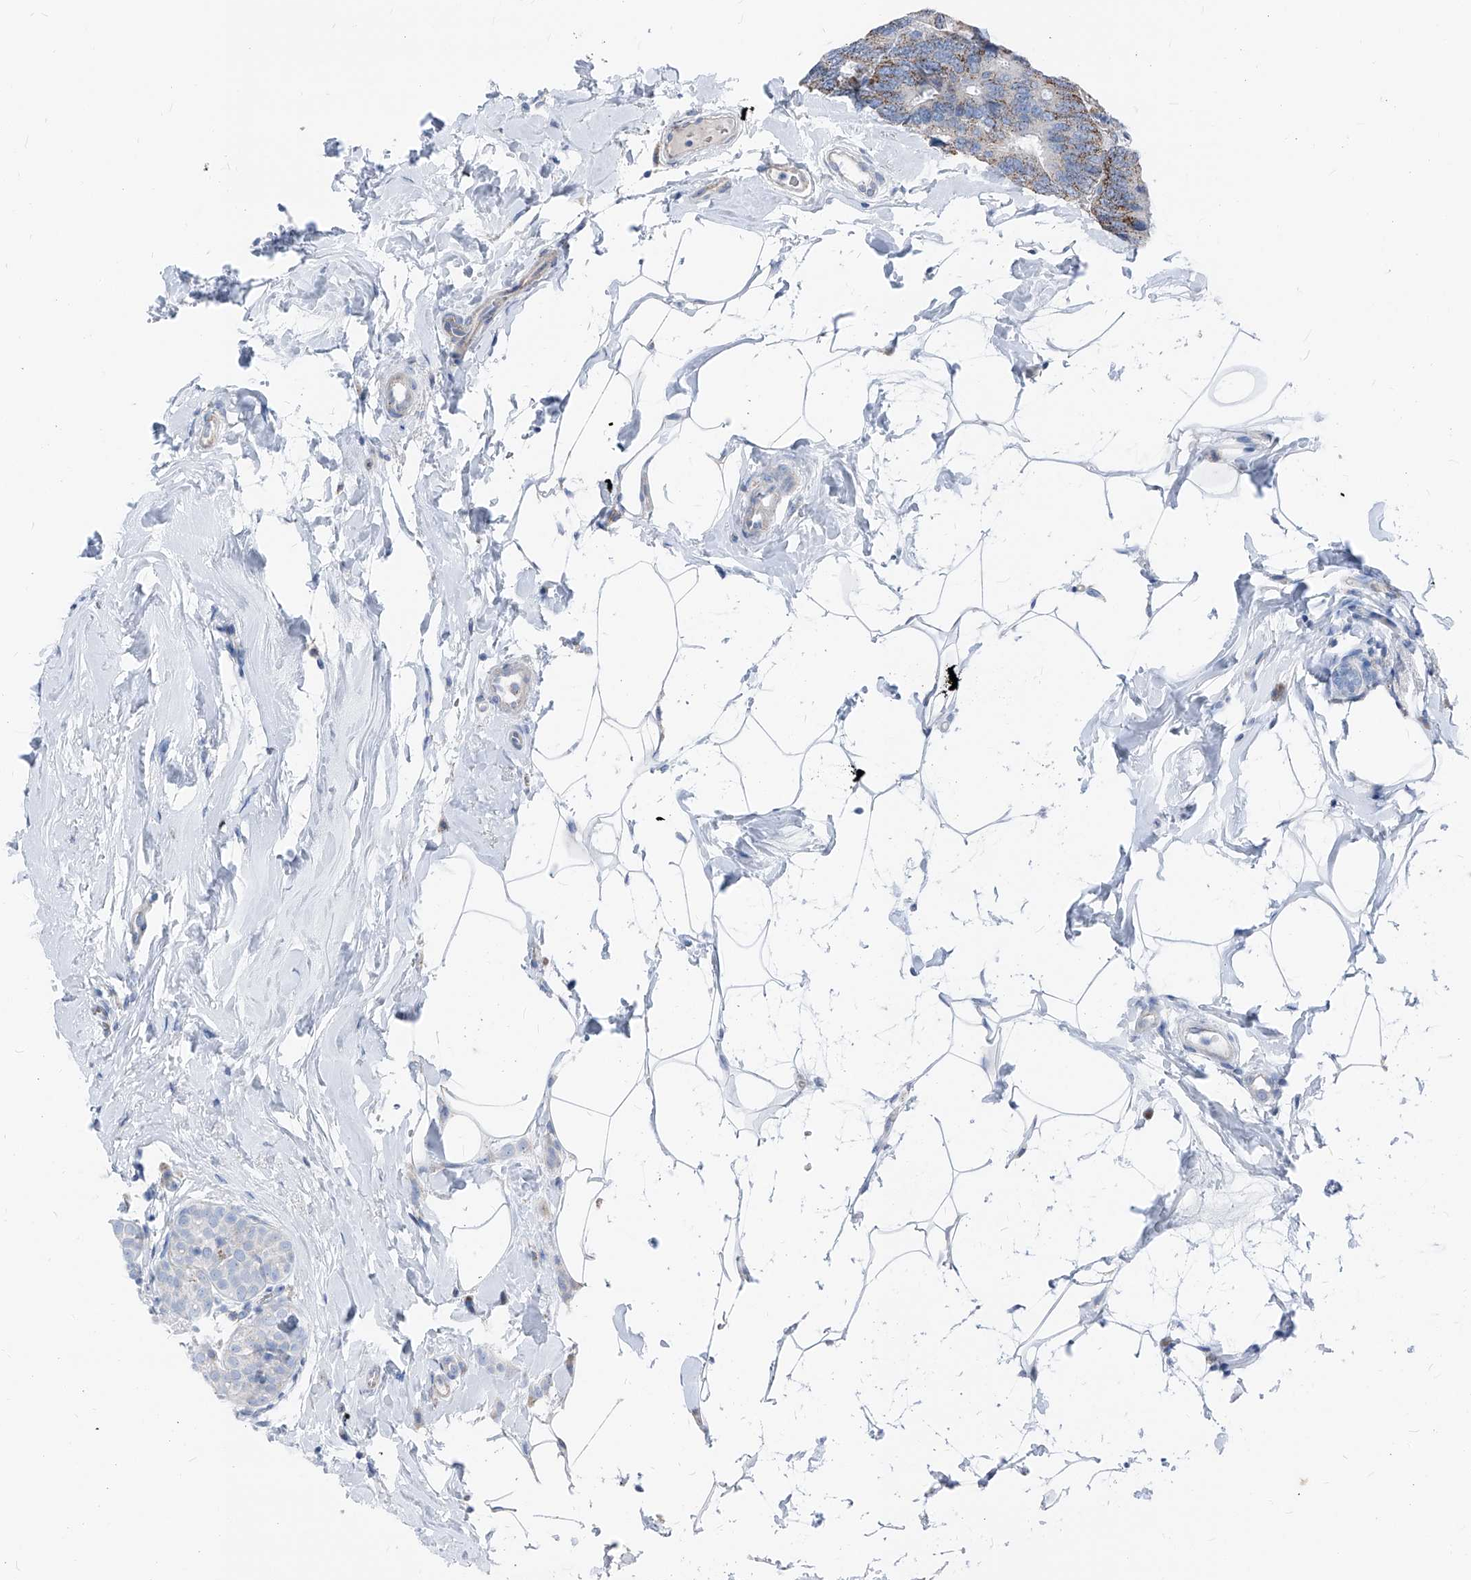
{"staining": {"intensity": "weak", "quantity": "<25%", "location": "cytoplasmic/membranous"}, "tissue": "breast cancer", "cell_type": "Tumor cells", "image_type": "cancer", "snomed": [{"axis": "morphology", "description": "Lobular carcinoma, in situ"}, {"axis": "morphology", "description": "Lobular carcinoma"}, {"axis": "topography", "description": "Breast"}], "caption": "This is an IHC photomicrograph of breast lobular carcinoma. There is no expression in tumor cells.", "gene": "AGPS", "patient": {"sex": "female", "age": 41}}